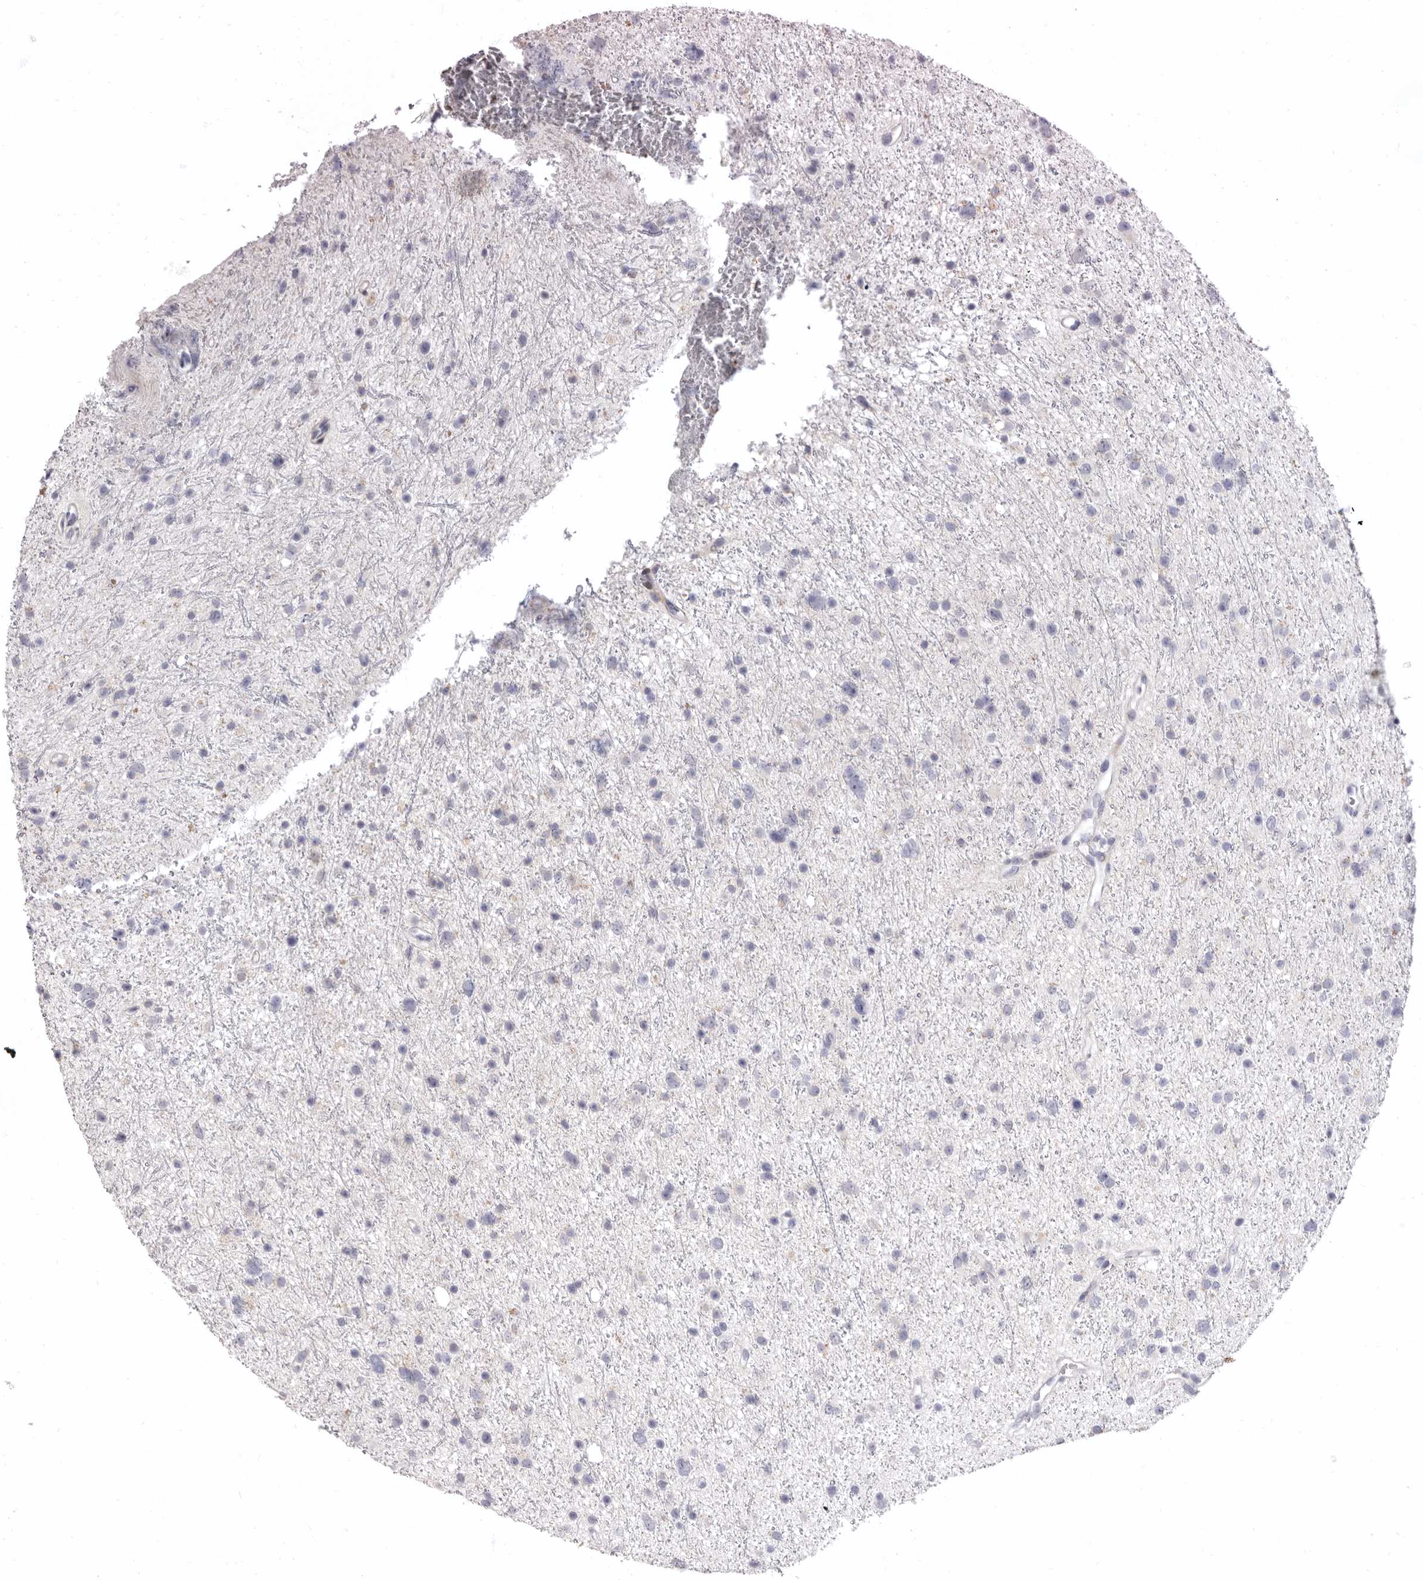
{"staining": {"intensity": "negative", "quantity": "none", "location": "none"}, "tissue": "glioma", "cell_type": "Tumor cells", "image_type": "cancer", "snomed": [{"axis": "morphology", "description": "Glioma, malignant, Low grade"}, {"axis": "topography", "description": "Cerebral cortex"}], "caption": "Tumor cells show no significant protein expression in low-grade glioma (malignant). (DAB immunohistochemistry (IHC), high magnification).", "gene": "AIDA", "patient": {"sex": "female", "age": 39}}